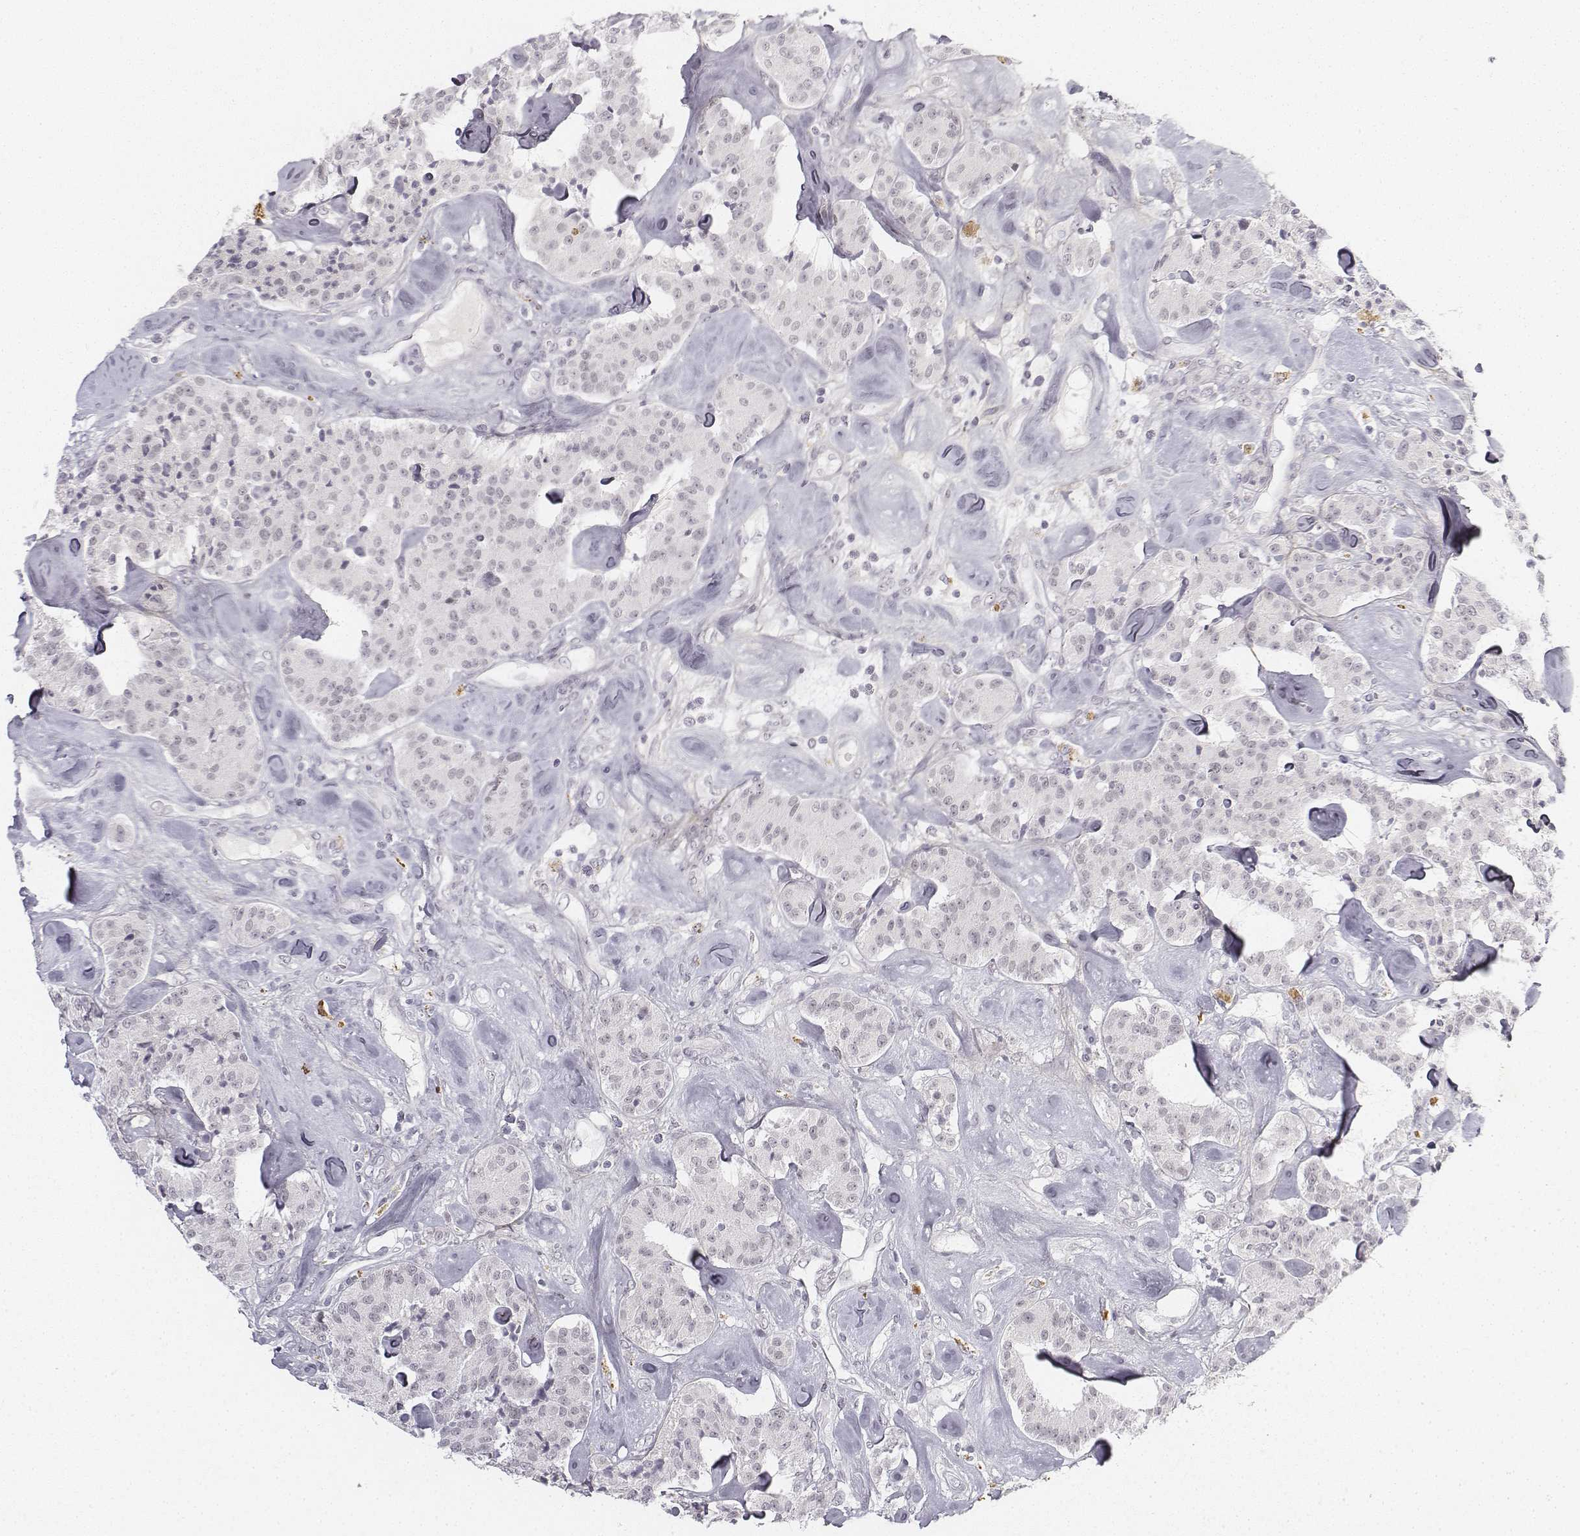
{"staining": {"intensity": "negative", "quantity": "none", "location": "none"}, "tissue": "carcinoid", "cell_type": "Tumor cells", "image_type": "cancer", "snomed": [{"axis": "morphology", "description": "Carcinoid, malignant, NOS"}, {"axis": "topography", "description": "Pancreas"}], "caption": "Immunohistochemistry of human carcinoid shows no staining in tumor cells.", "gene": "KRT84", "patient": {"sex": "male", "age": 41}}